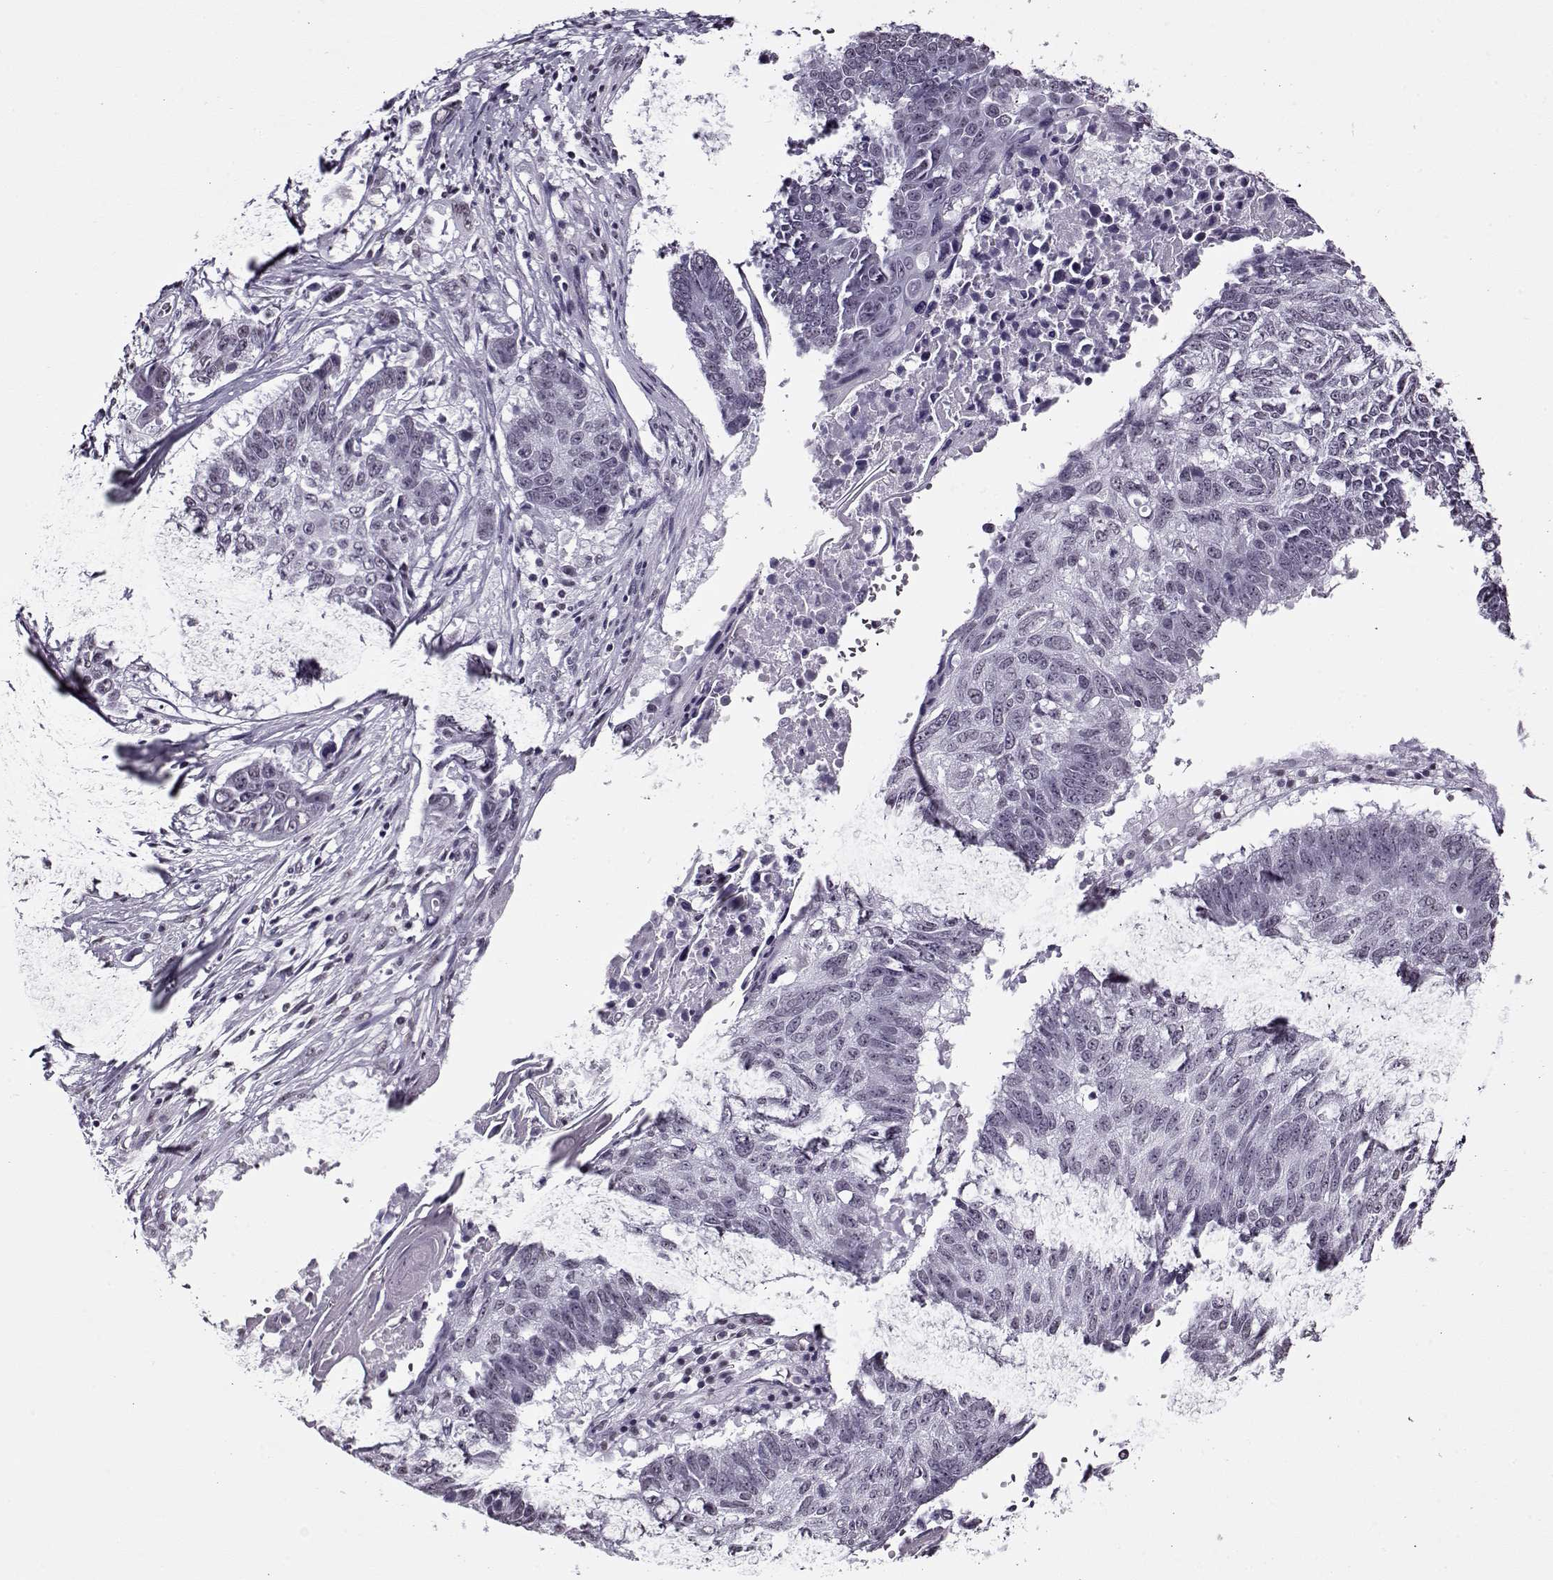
{"staining": {"intensity": "negative", "quantity": "none", "location": "none"}, "tissue": "lung cancer", "cell_type": "Tumor cells", "image_type": "cancer", "snomed": [{"axis": "morphology", "description": "Squamous cell carcinoma, NOS"}, {"axis": "topography", "description": "Lung"}], "caption": "Tumor cells show no significant protein positivity in lung cancer (squamous cell carcinoma).", "gene": "PRMT8", "patient": {"sex": "male", "age": 73}}